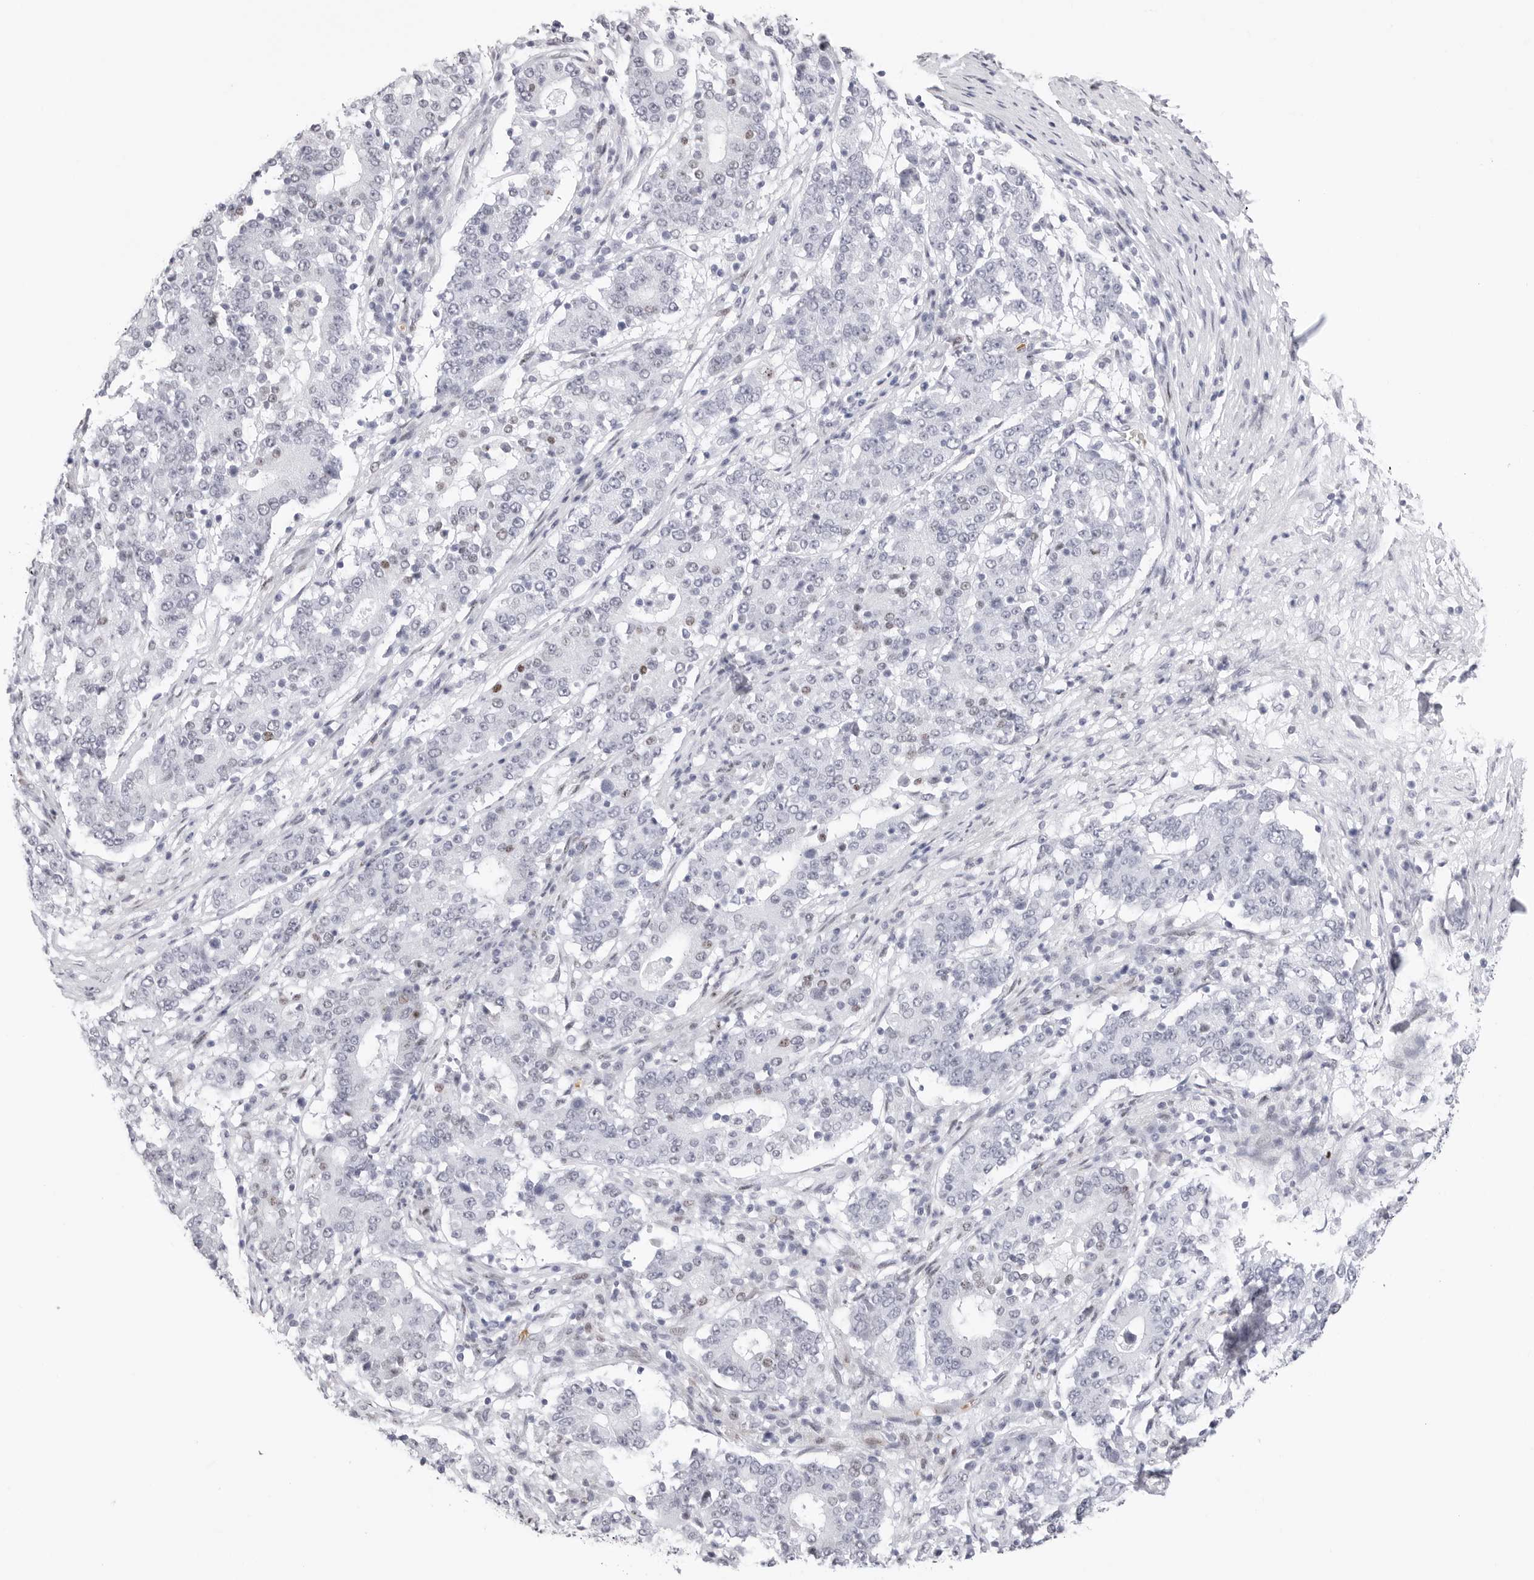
{"staining": {"intensity": "negative", "quantity": "none", "location": "none"}, "tissue": "stomach cancer", "cell_type": "Tumor cells", "image_type": "cancer", "snomed": [{"axis": "morphology", "description": "Adenocarcinoma, NOS"}, {"axis": "topography", "description": "Stomach"}], "caption": "Human stomach cancer (adenocarcinoma) stained for a protein using immunohistochemistry reveals no staining in tumor cells.", "gene": "TSSK1B", "patient": {"sex": "male", "age": 59}}